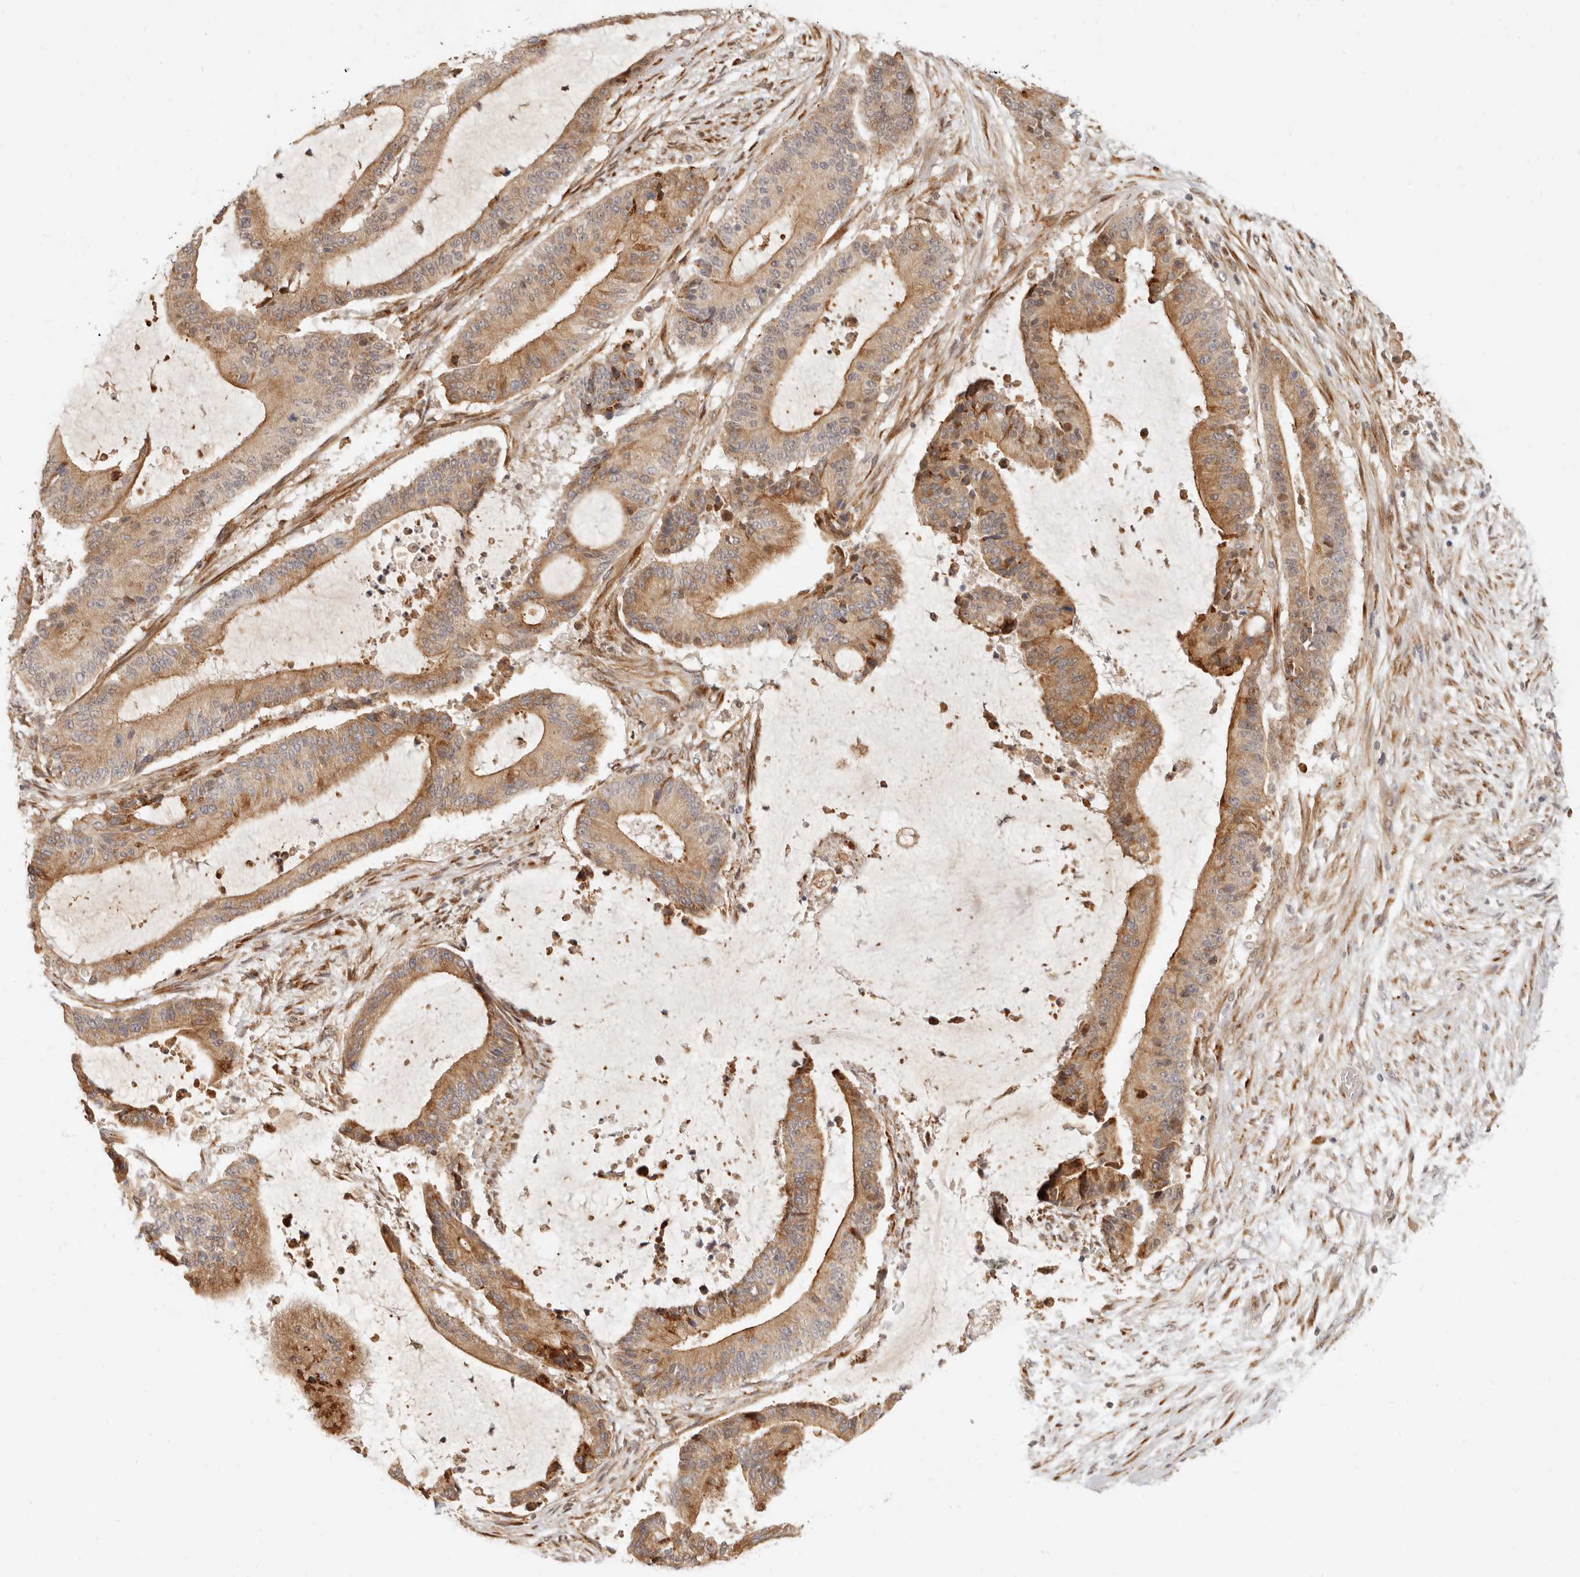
{"staining": {"intensity": "moderate", "quantity": ">75%", "location": "cytoplasmic/membranous"}, "tissue": "liver cancer", "cell_type": "Tumor cells", "image_type": "cancer", "snomed": [{"axis": "morphology", "description": "Normal tissue, NOS"}, {"axis": "morphology", "description": "Cholangiocarcinoma"}, {"axis": "topography", "description": "Liver"}, {"axis": "topography", "description": "Peripheral nerve tissue"}], "caption": "The photomicrograph demonstrates staining of liver cancer, revealing moderate cytoplasmic/membranous protein staining (brown color) within tumor cells.", "gene": "TUFT1", "patient": {"sex": "female", "age": 73}}